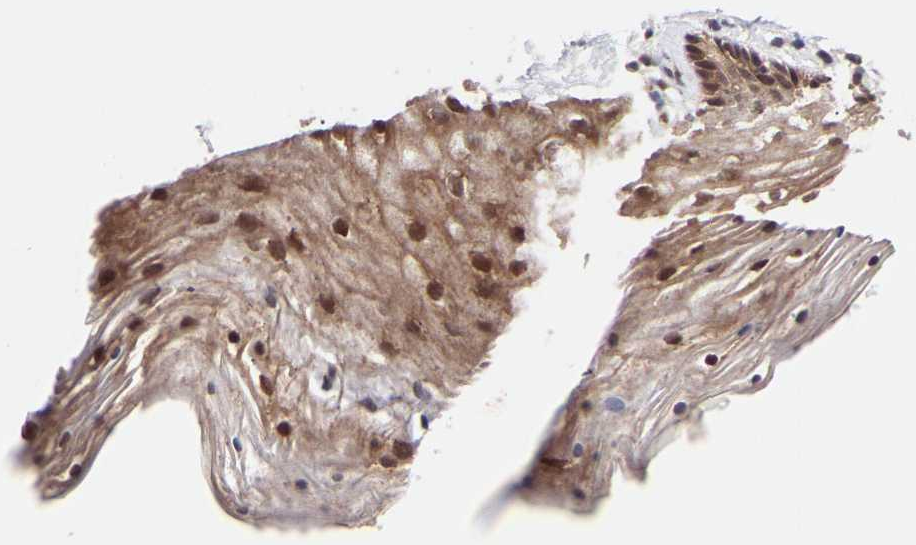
{"staining": {"intensity": "moderate", "quantity": ">75%", "location": "cytoplasmic/membranous,nuclear"}, "tissue": "vagina", "cell_type": "Squamous epithelial cells", "image_type": "normal", "snomed": [{"axis": "morphology", "description": "Normal tissue, NOS"}, {"axis": "topography", "description": "Vagina"}], "caption": "A medium amount of moderate cytoplasmic/membranous,nuclear staining is identified in about >75% of squamous epithelial cells in unremarkable vagina.", "gene": "PDLIM5", "patient": {"sex": "female", "age": 32}}